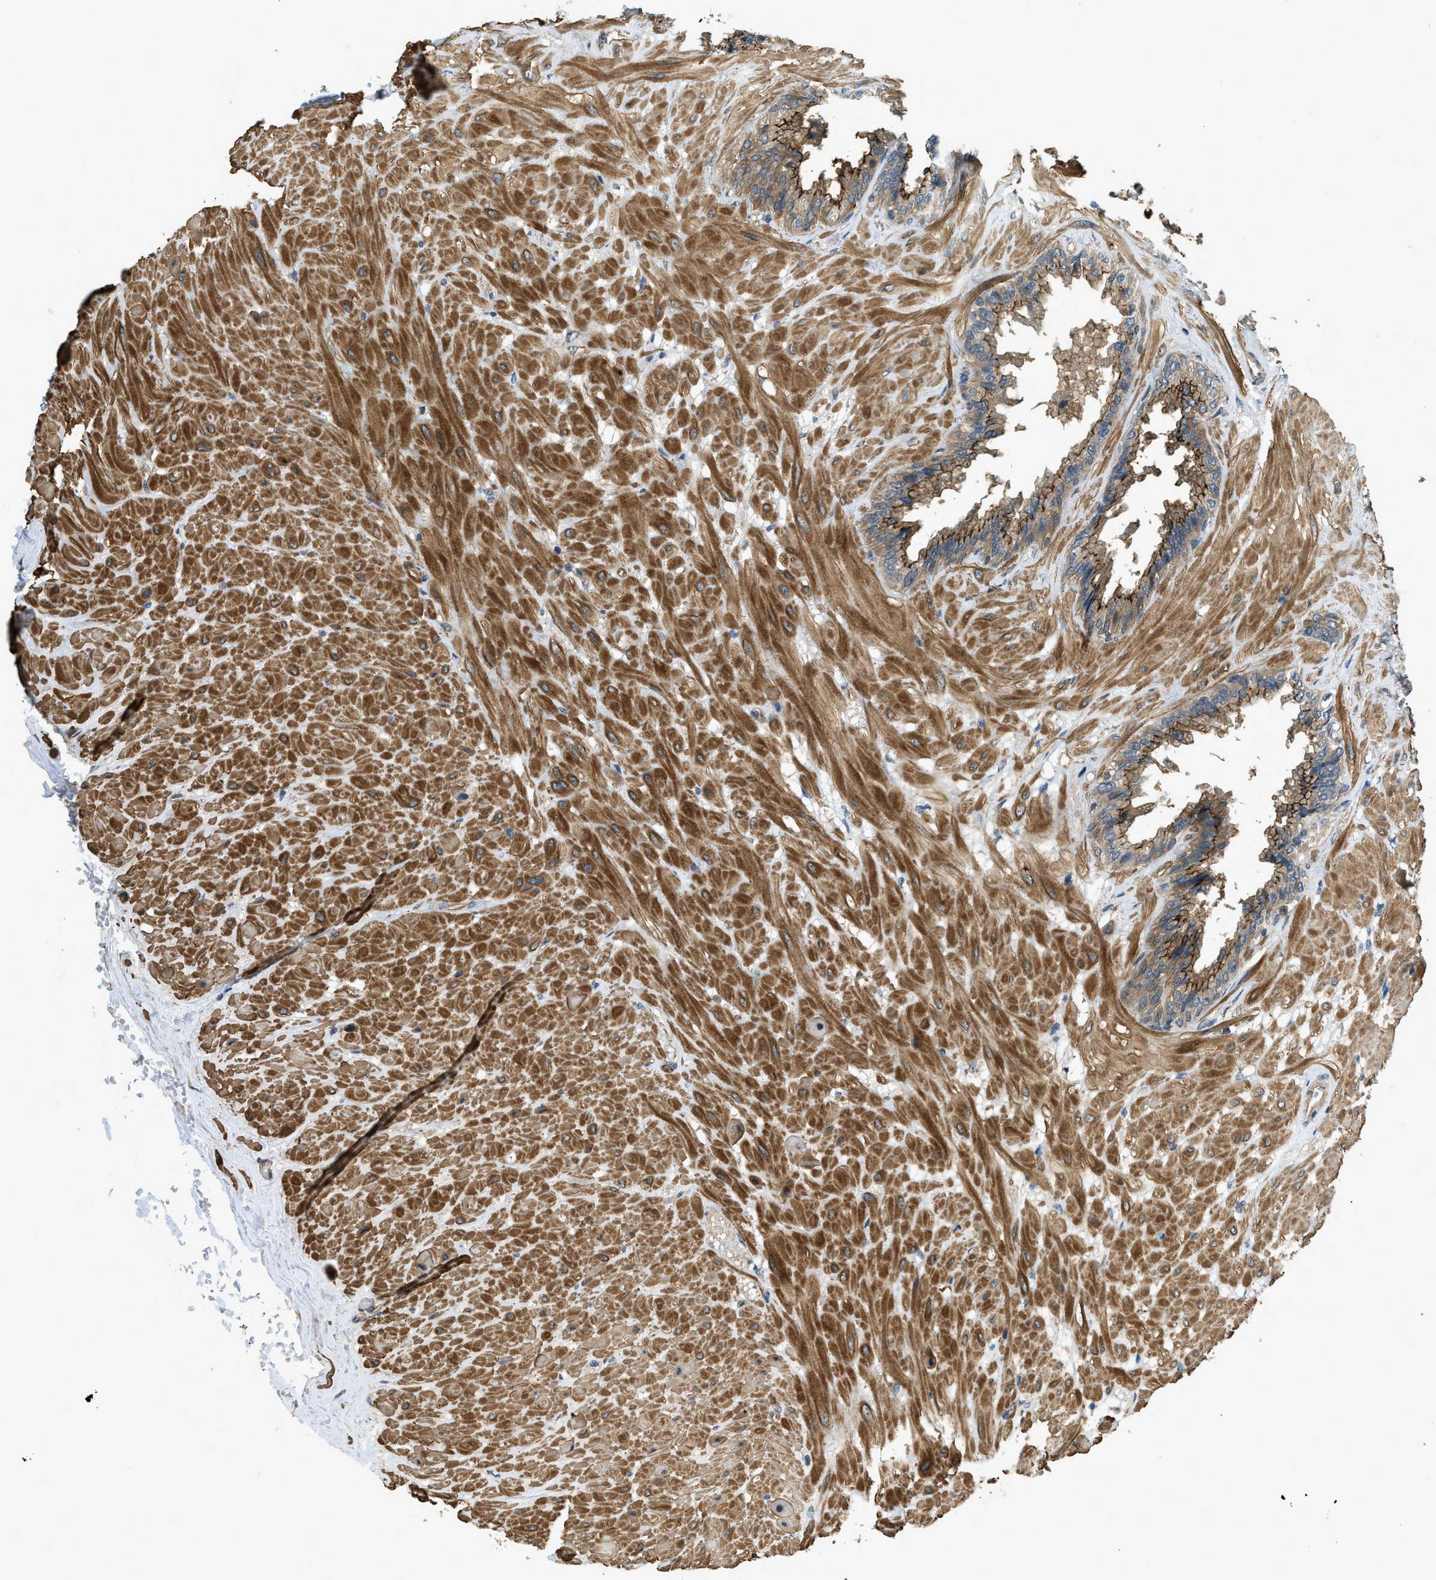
{"staining": {"intensity": "moderate", "quantity": "25%-75%", "location": "cytoplasmic/membranous"}, "tissue": "seminal vesicle", "cell_type": "Glandular cells", "image_type": "normal", "snomed": [{"axis": "morphology", "description": "Normal tissue, NOS"}, {"axis": "topography", "description": "Seminal veicle"}], "caption": "Moderate cytoplasmic/membranous positivity for a protein is present in about 25%-75% of glandular cells of normal seminal vesicle using immunohistochemistry.", "gene": "CGN", "patient": {"sex": "male", "age": 46}}